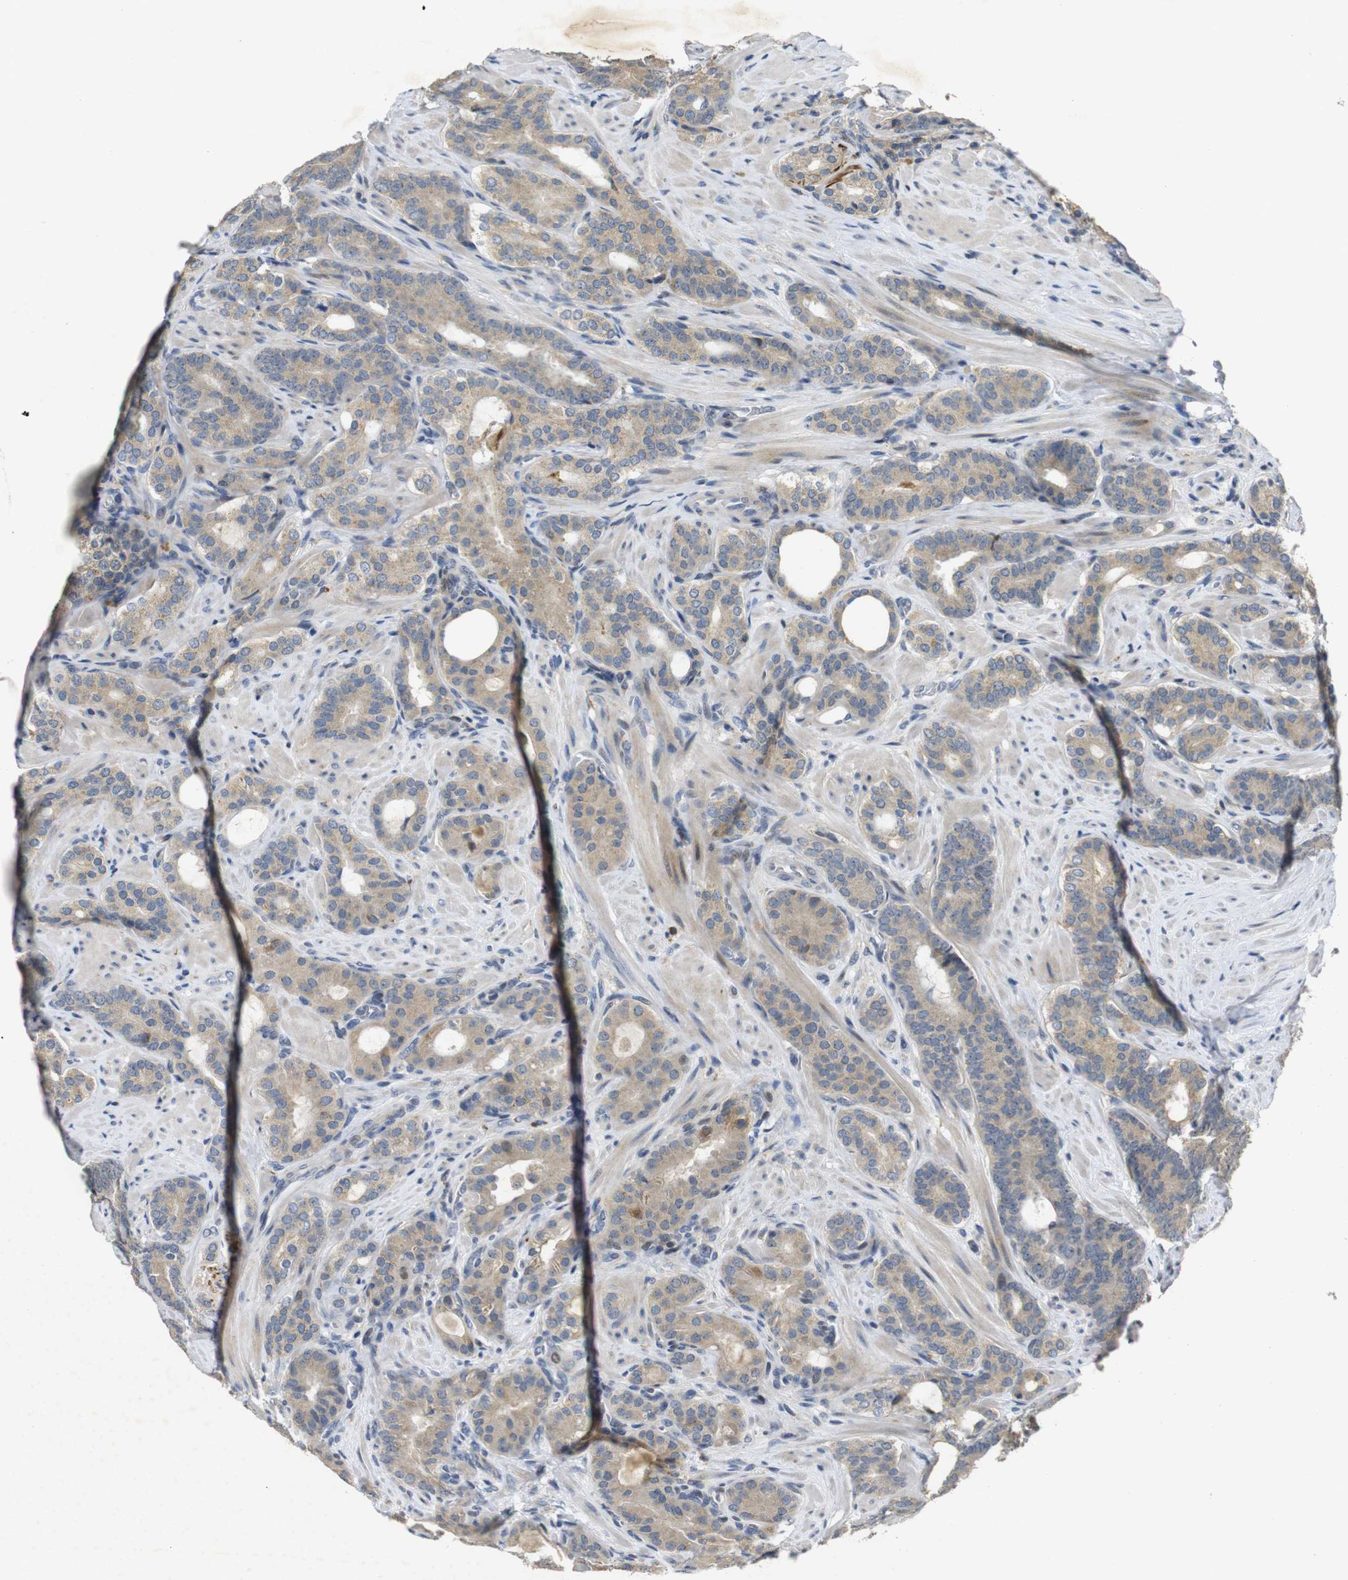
{"staining": {"intensity": "weak", "quantity": ">75%", "location": "cytoplasmic/membranous"}, "tissue": "prostate cancer", "cell_type": "Tumor cells", "image_type": "cancer", "snomed": [{"axis": "morphology", "description": "Adenocarcinoma, Low grade"}, {"axis": "topography", "description": "Prostate"}], "caption": "Immunohistochemistry (DAB (3,3'-diaminobenzidine)) staining of human prostate cancer (adenocarcinoma (low-grade)) demonstrates weak cytoplasmic/membranous protein expression in about >75% of tumor cells.", "gene": "MAGI2", "patient": {"sex": "male", "age": 63}}